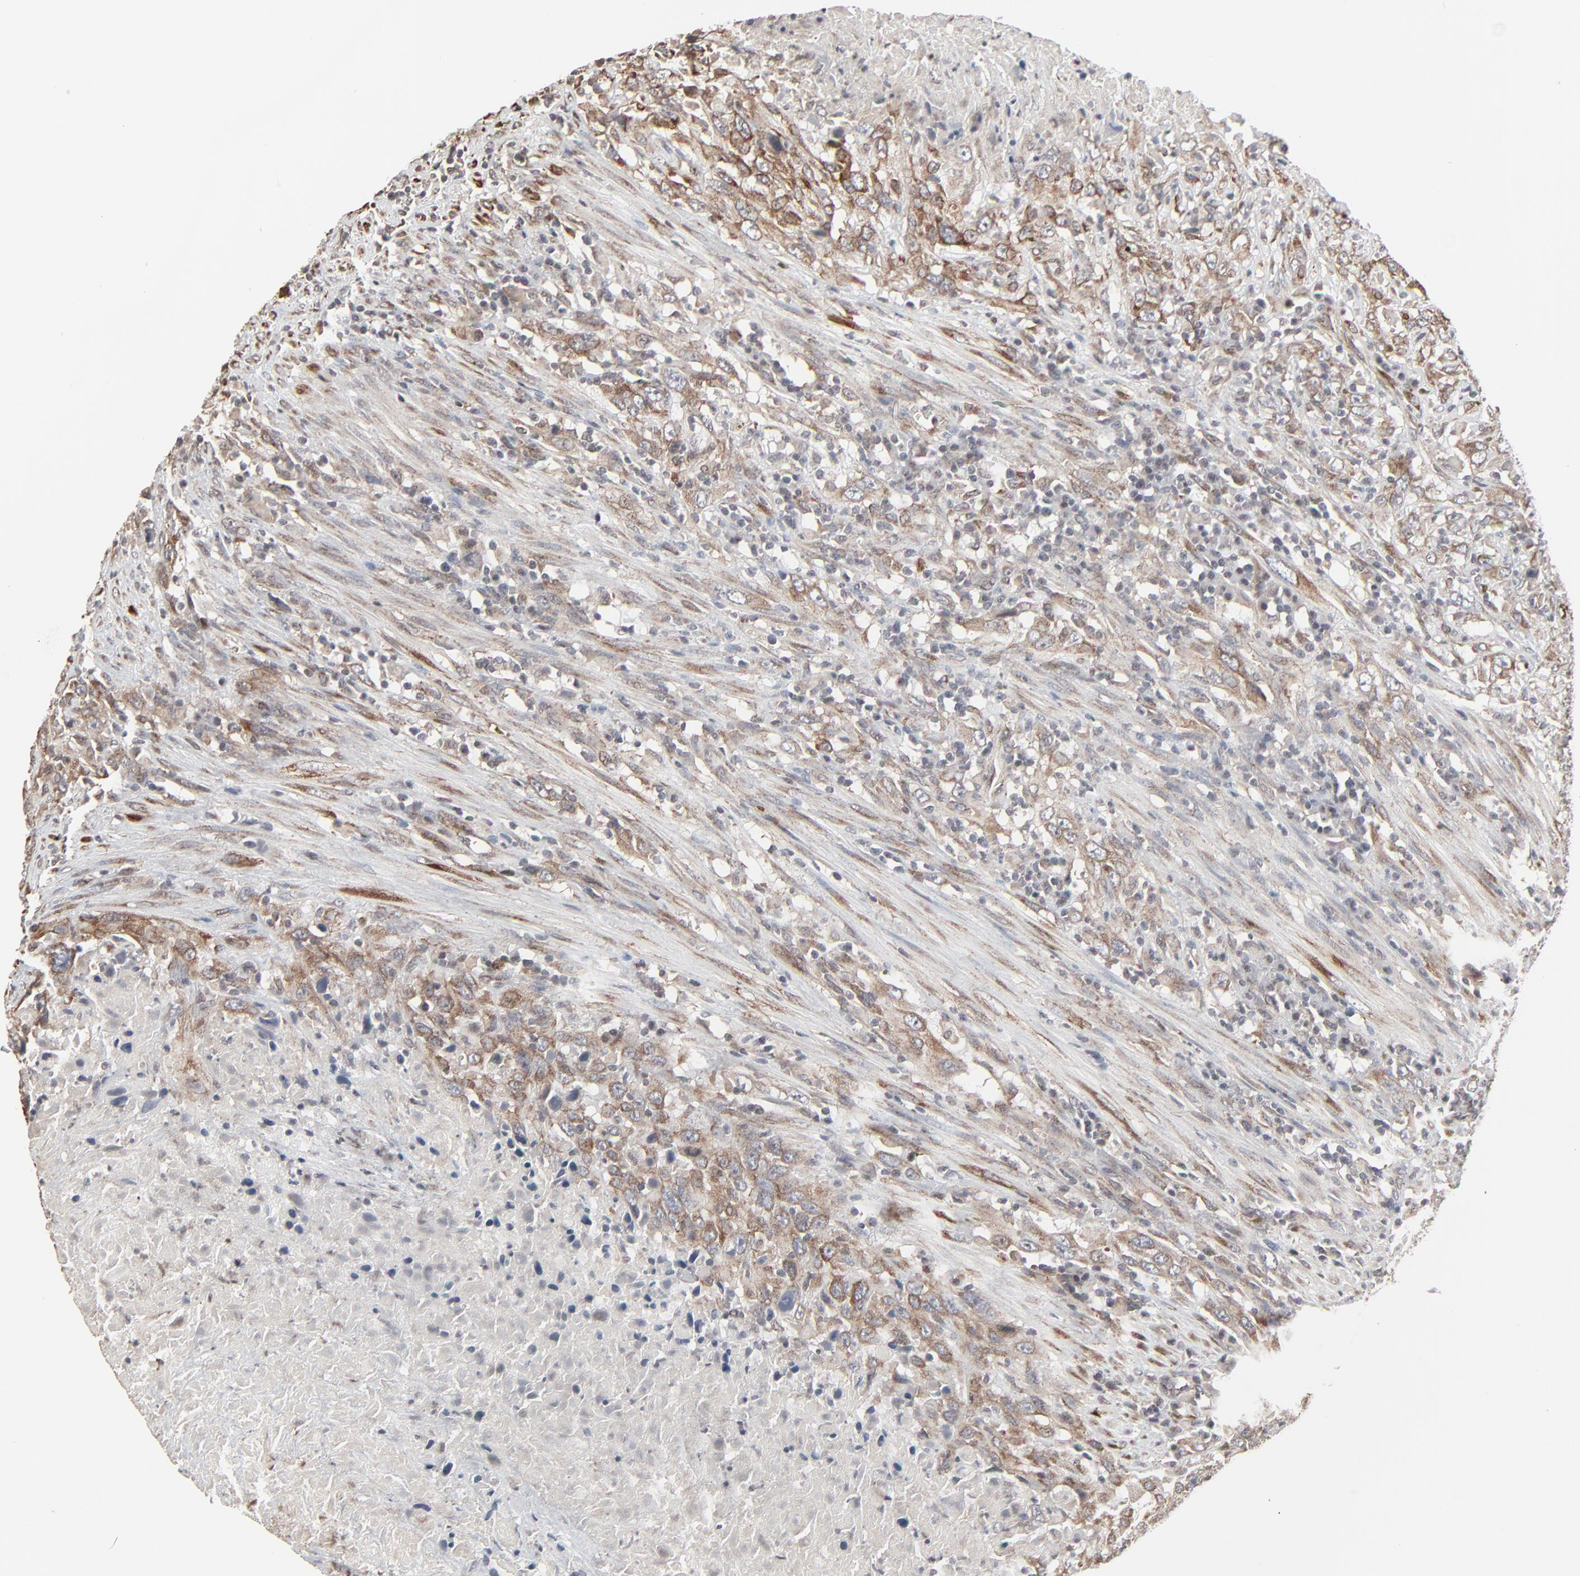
{"staining": {"intensity": "moderate", "quantity": ">75%", "location": "cytoplasmic/membranous"}, "tissue": "urothelial cancer", "cell_type": "Tumor cells", "image_type": "cancer", "snomed": [{"axis": "morphology", "description": "Urothelial carcinoma, High grade"}, {"axis": "topography", "description": "Urinary bladder"}], "caption": "Urothelial carcinoma (high-grade) stained with DAB (3,3'-diaminobenzidine) IHC reveals medium levels of moderate cytoplasmic/membranous positivity in approximately >75% of tumor cells.", "gene": "CTNND1", "patient": {"sex": "male", "age": 61}}